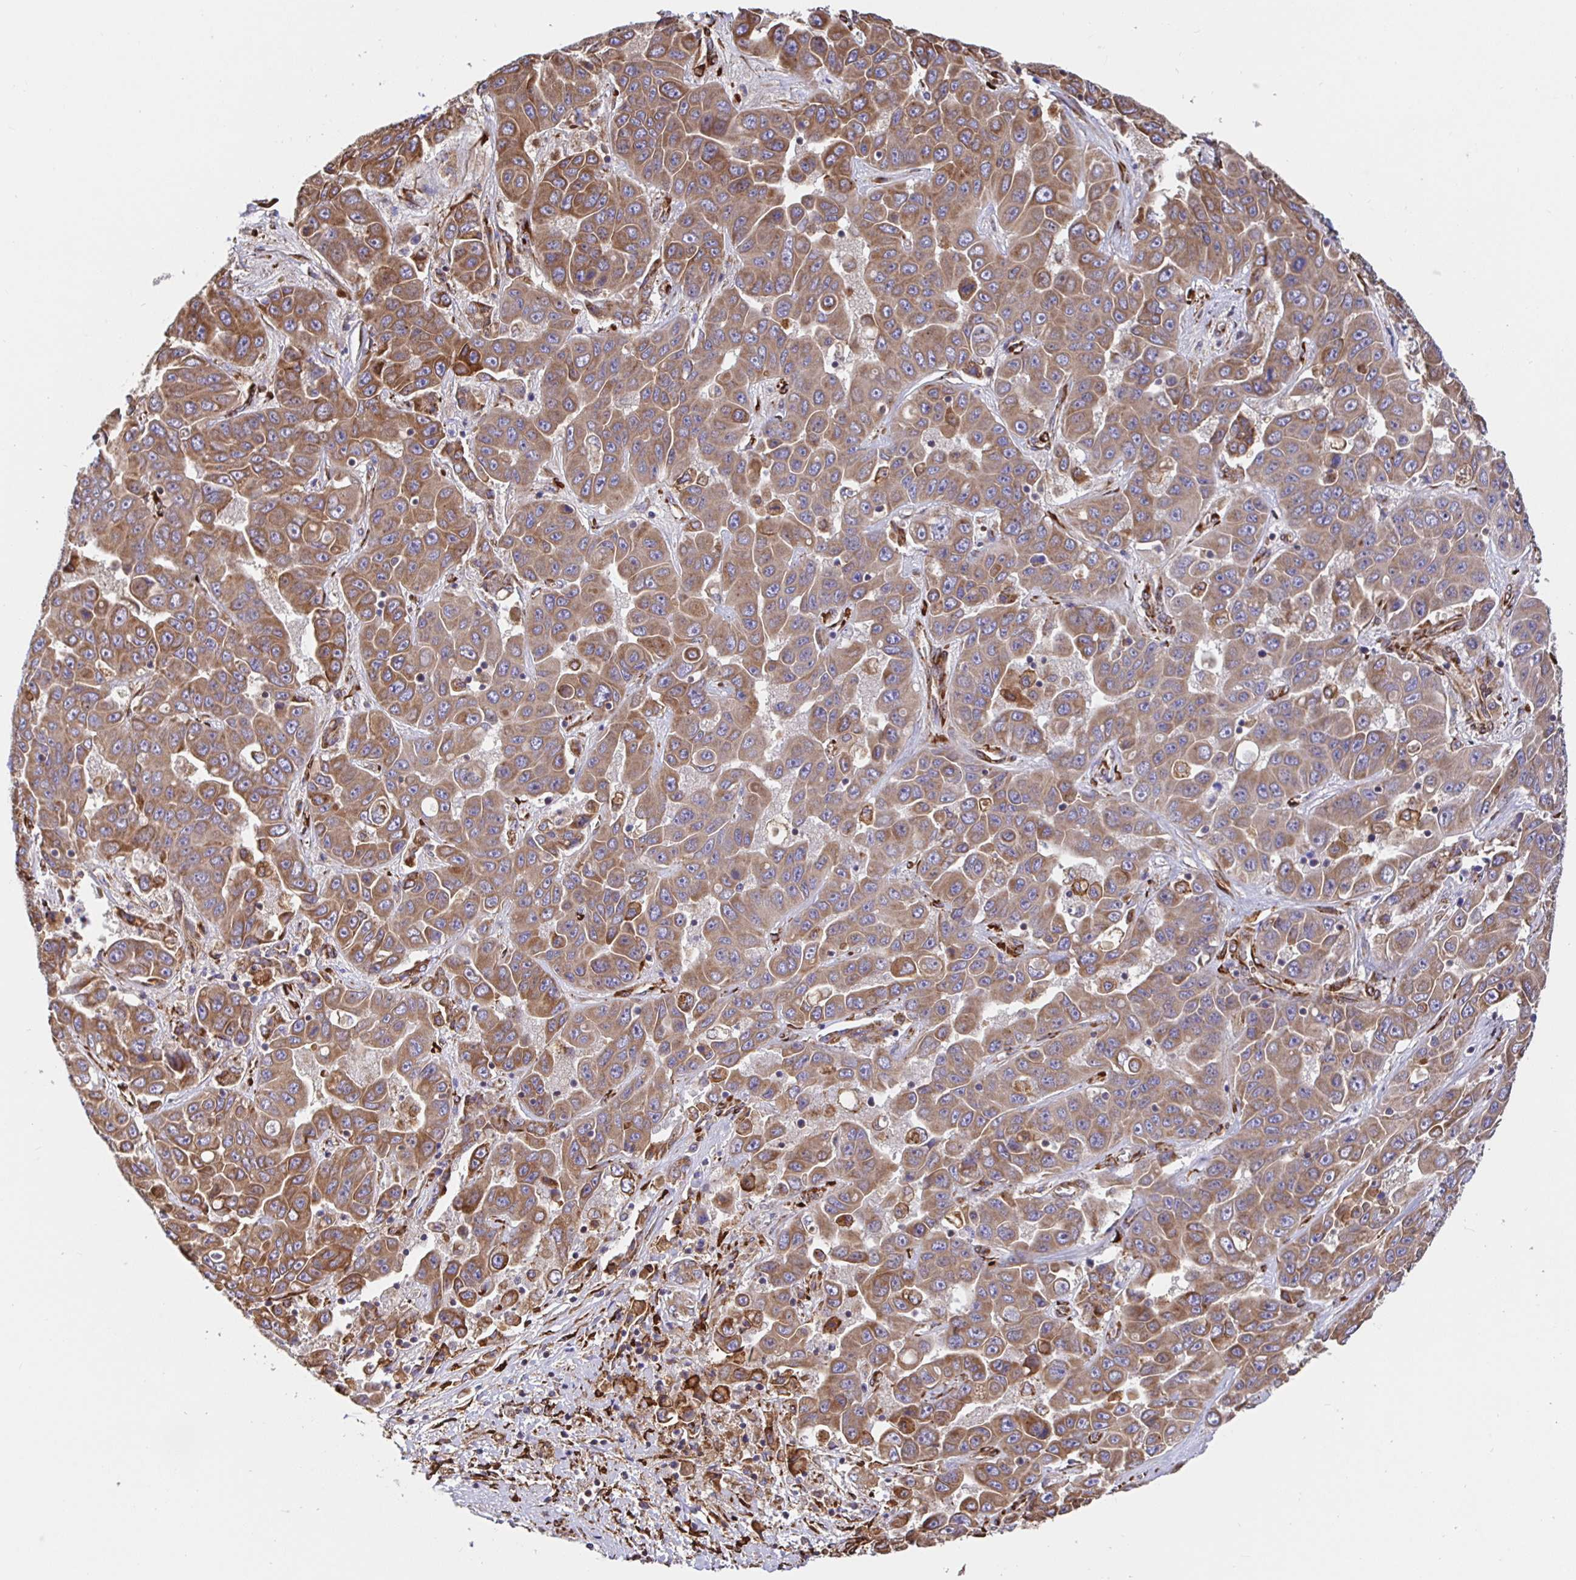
{"staining": {"intensity": "moderate", "quantity": ">75%", "location": "cytoplasmic/membranous"}, "tissue": "liver cancer", "cell_type": "Tumor cells", "image_type": "cancer", "snomed": [{"axis": "morphology", "description": "Cholangiocarcinoma"}, {"axis": "topography", "description": "Liver"}], "caption": "Liver cholangiocarcinoma stained with a brown dye reveals moderate cytoplasmic/membranous positive expression in about >75% of tumor cells.", "gene": "MAOA", "patient": {"sex": "female", "age": 52}}